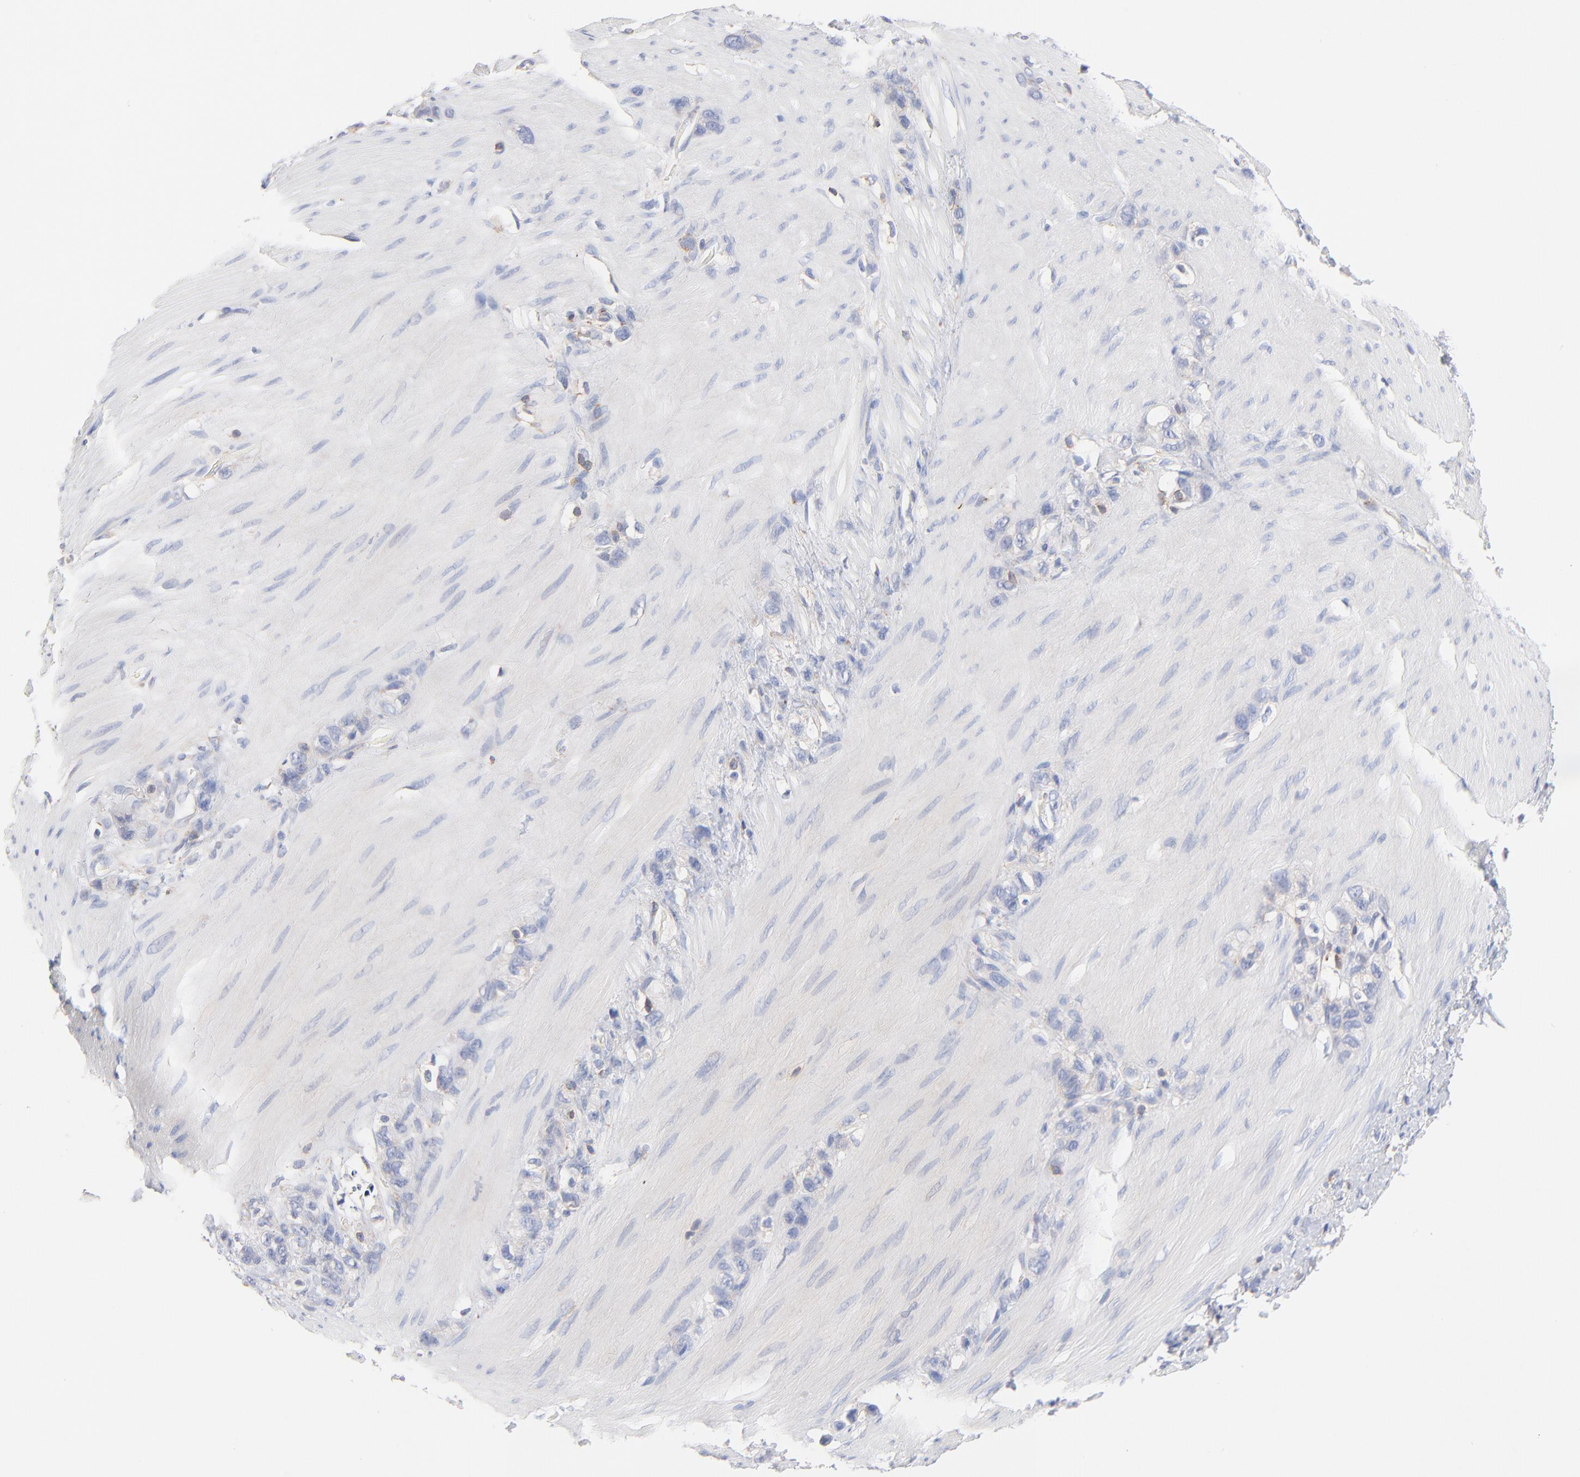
{"staining": {"intensity": "negative", "quantity": "none", "location": "none"}, "tissue": "stomach cancer", "cell_type": "Tumor cells", "image_type": "cancer", "snomed": [{"axis": "morphology", "description": "Normal tissue, NOS"}, {"axis": "morphology", "description": "Adenocarcinoma, NOS"}, {"axis": "morphology", "description": "Adenocarcinoma, High grade"}, {"axis": "topography", "description": "Stomach, upper"}, {"axis": "topography", "description": "Stomach"}], "caption": "Immunohistochemistry (IHC) image of human adenocarcinoma (stomach) stained for a protein (brown), which shows no staining in tumor cells.", "gene": "SEPTIN6", "patient": {"sex": "female", "age": 65}}